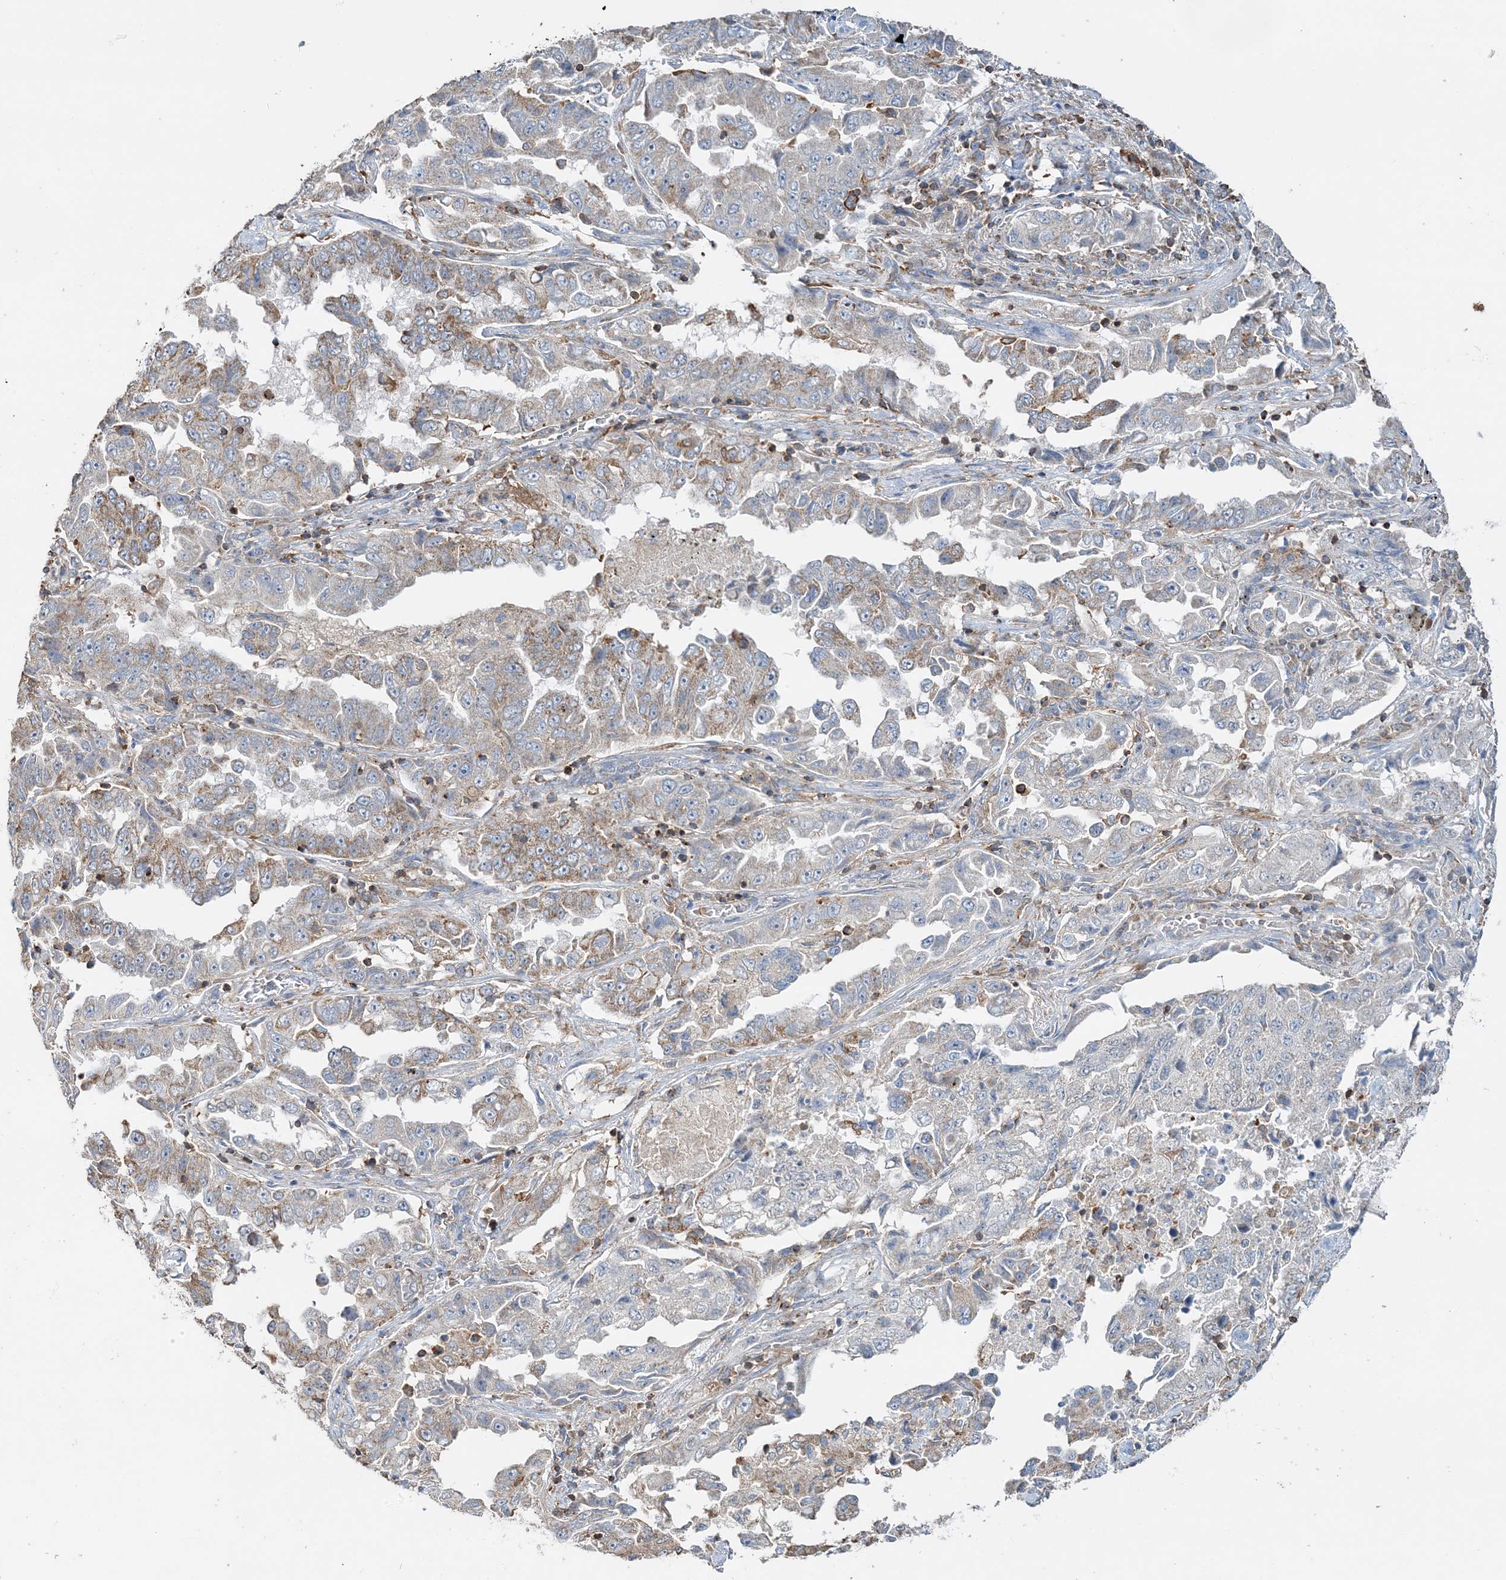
{"staining": {"intensity": "moderate", "quantity": "<25%", "location": "cytoplasmic/membranous"}, "tissue": "lung cancer", "cell_type": "Tumor cells", "image_type": "cancer", "snomed": [{"axis": "morphology", "description": "Adenocarcinoma, NOS"}, {"axis": "topography", "description": "Lung"}], "caption": "Moderate cytoplasmic/membranous protein staining is seen in approximately <25% of tumor cells in lung adenocarcinoma.", "gene": "TMLHE", "patient": {"sex": "female", "age": 51}}